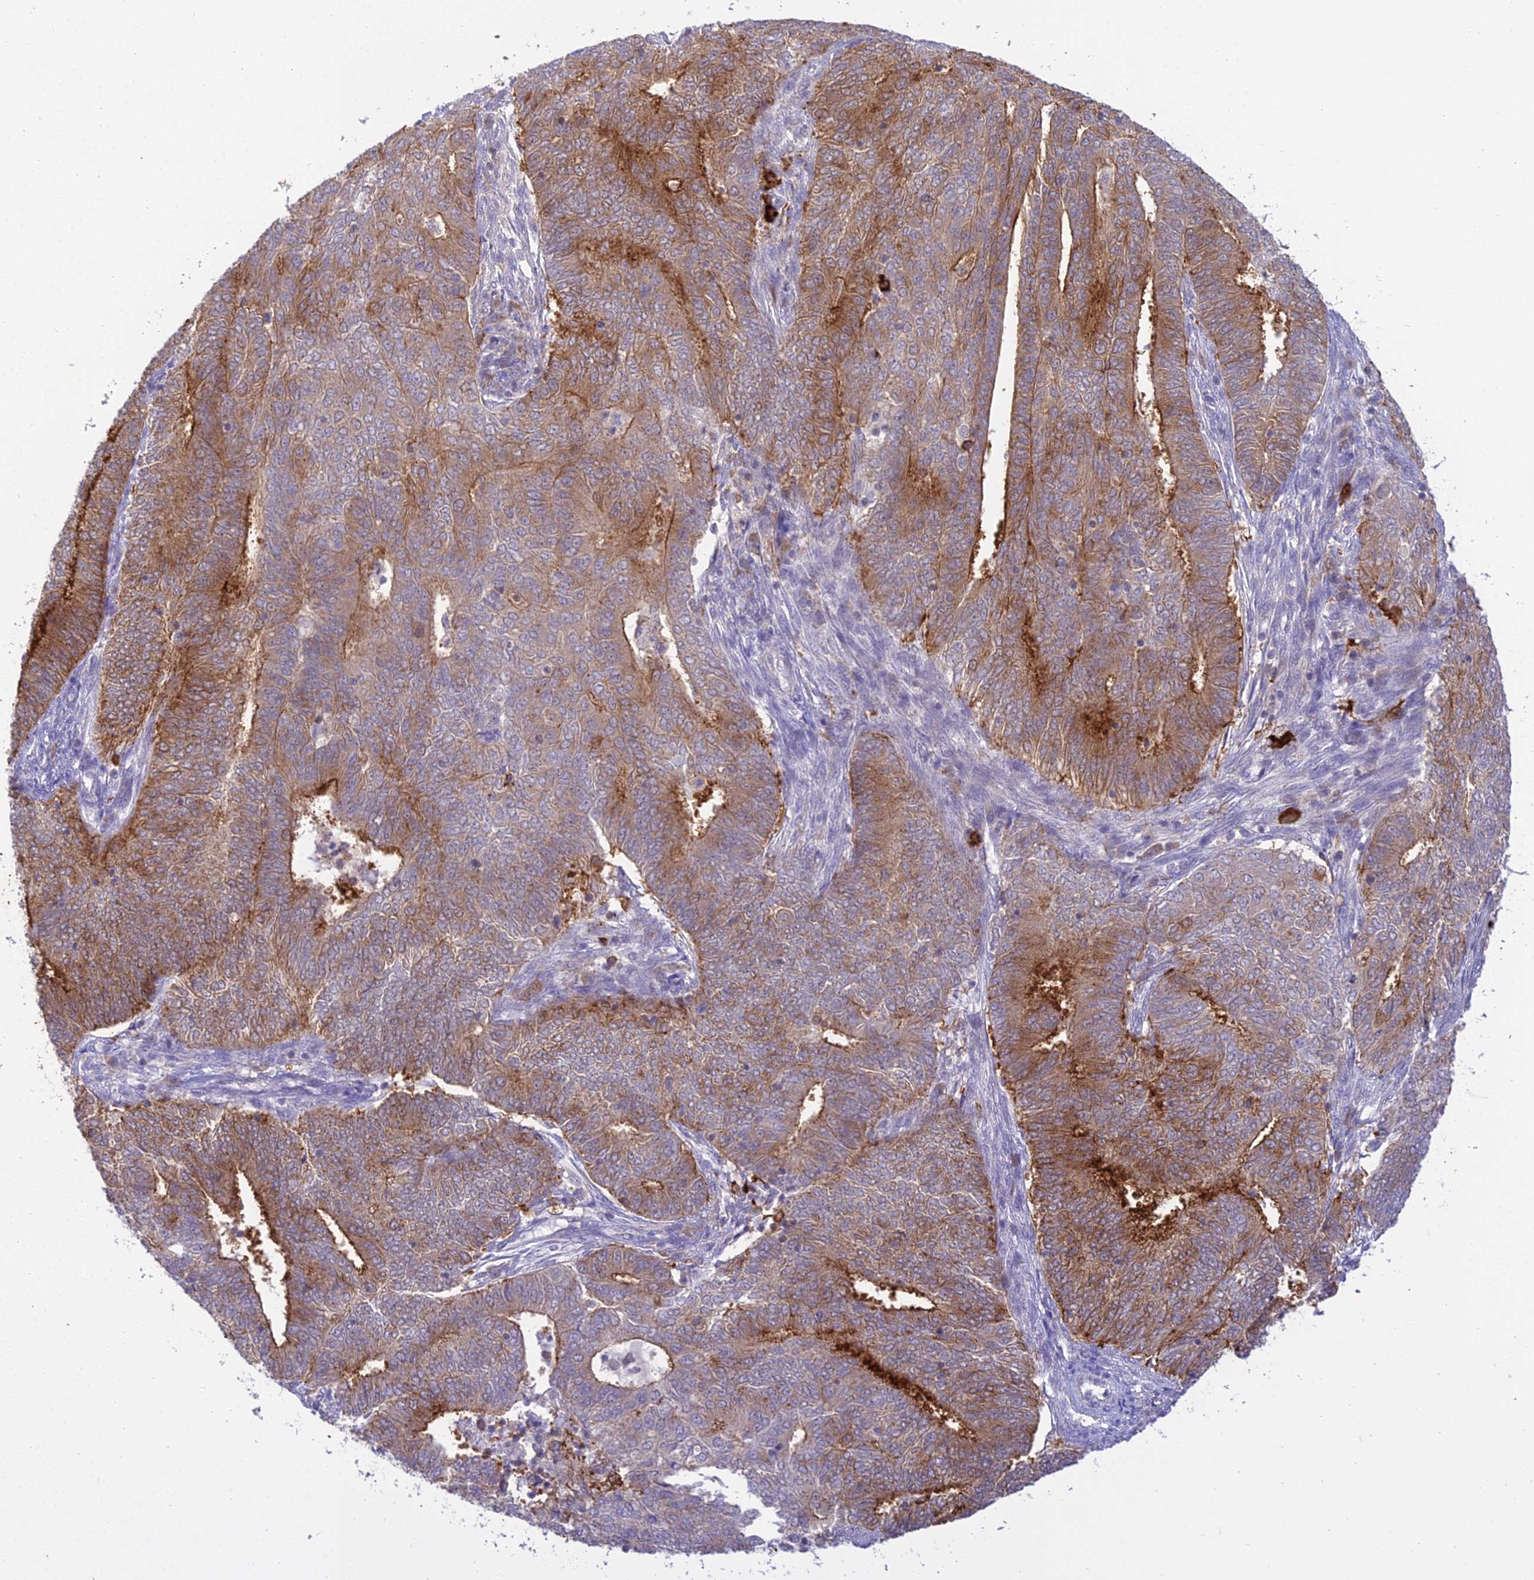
{"staining": {"intensity": "moderate", "quantity": "25%-75%", "location": "cytoplasmic/membranous"}, "tissue": "endometrial cancer", "cell_type": "Tumor cells", "image_type": "cancer", "snomed": [{"axis": "morphology", "description": "Adenocarcinoma, NOS"}, {"axis": "topography", "description": "Endometrium"}], "caption": "Tumor cells display medium levels of moderate cytoplasmic/membranous staining in about 25%-75% of cells in human endometrial cancer (adenocarcinoma).", "gene": "UBE2G1", "patient": {"sex": "female", "age": 62}}